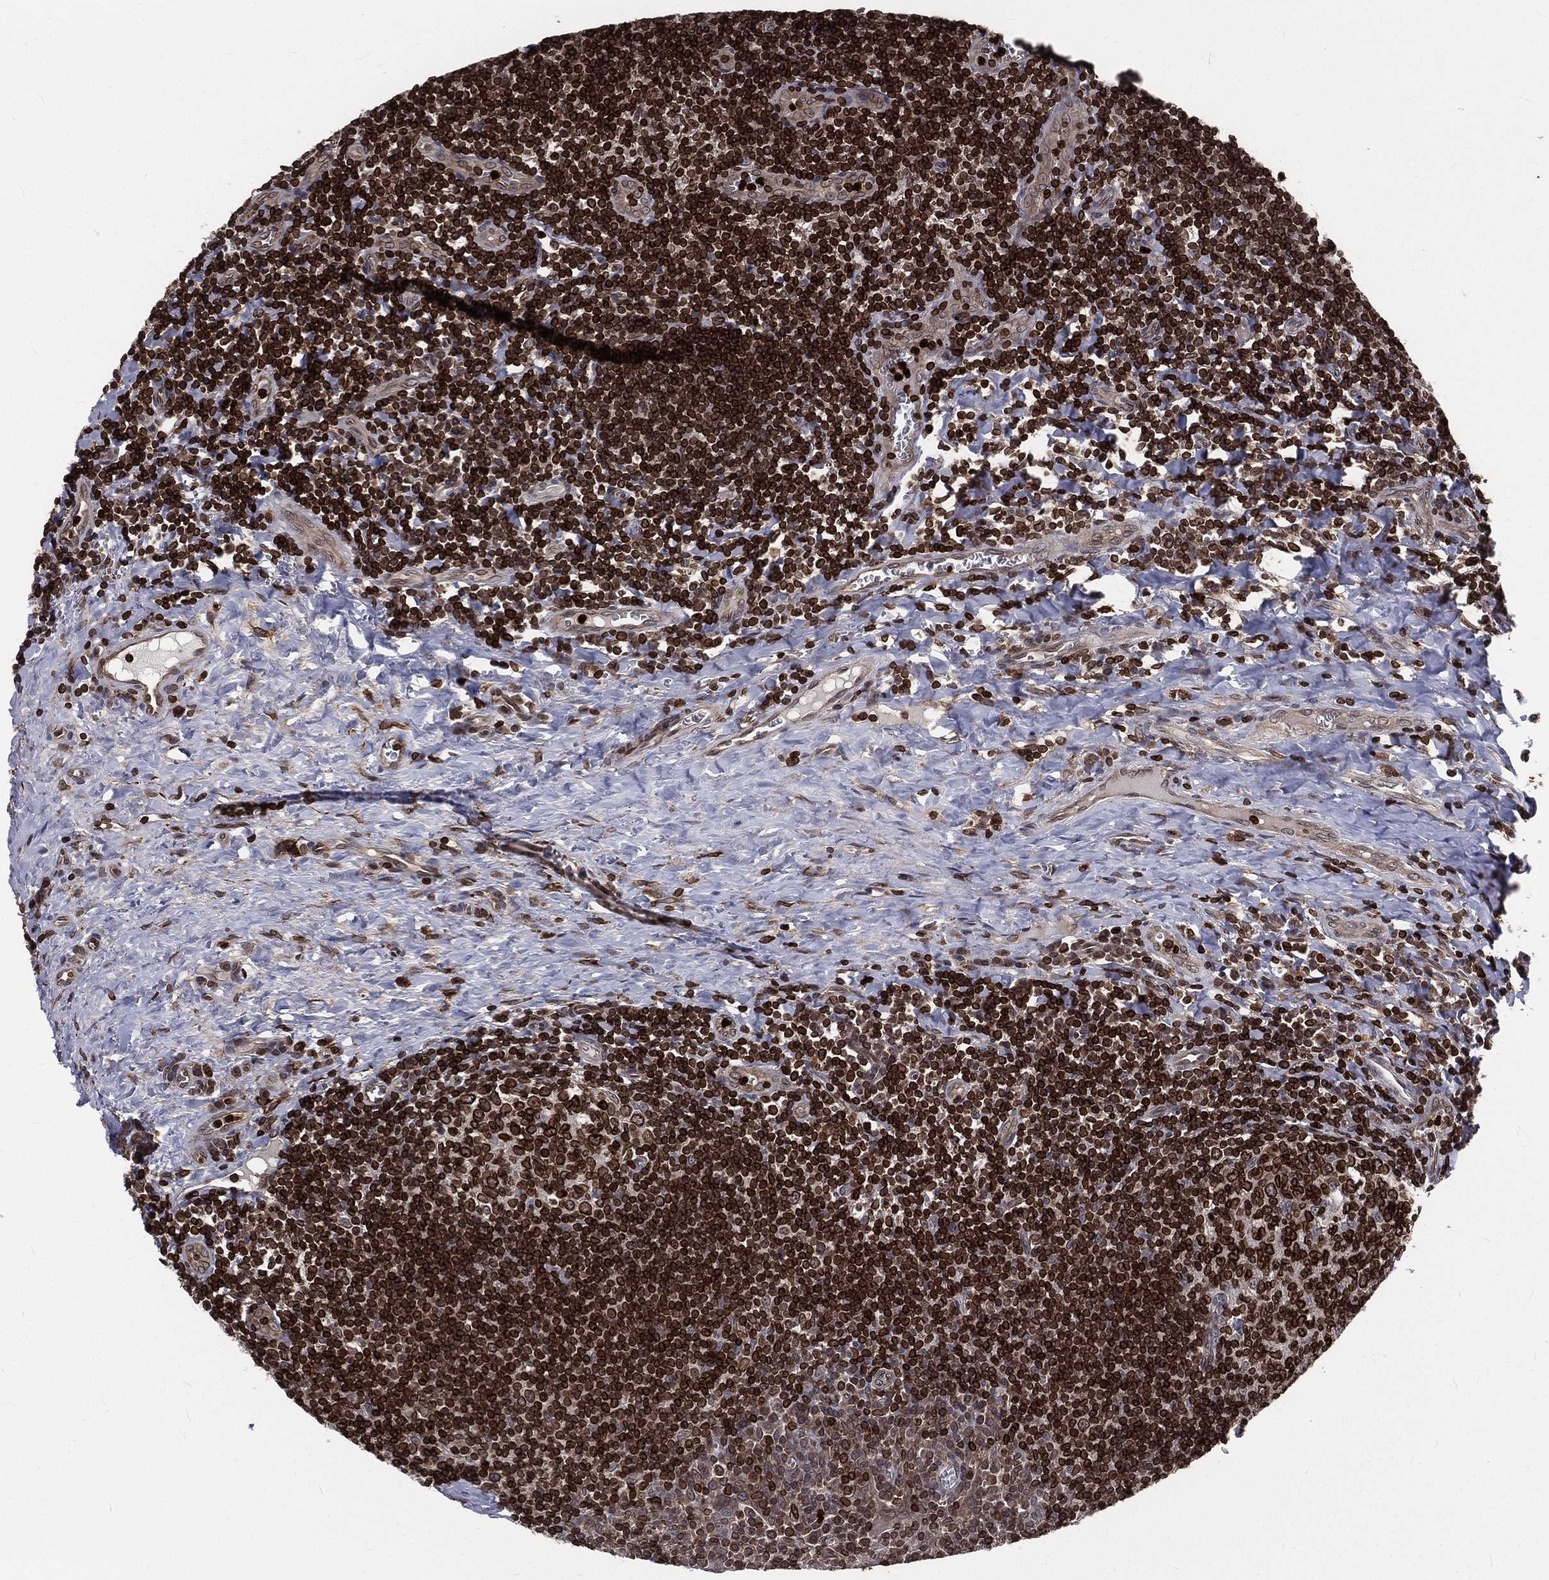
{"staining": {"intensity": "negative", "quantity": "none", "location": "none"}, "tissue": "tonsil", "cell_type": "Germinal center cells", "image_type": "normal", "snomed": [{"axis": "morphology", "description": "Normal tissue, NOS"}, {"axis": "morphology", "description": "Inflammation, NOS"}, {"axis": "topography", "description": "Tonsil"}], "caption": "Immunohistochemical staining of benign tonsil demonstrates no significant expression in germinal center cells.", "gene": "LBR", "patient": {"sex": "female", "age": 31}}